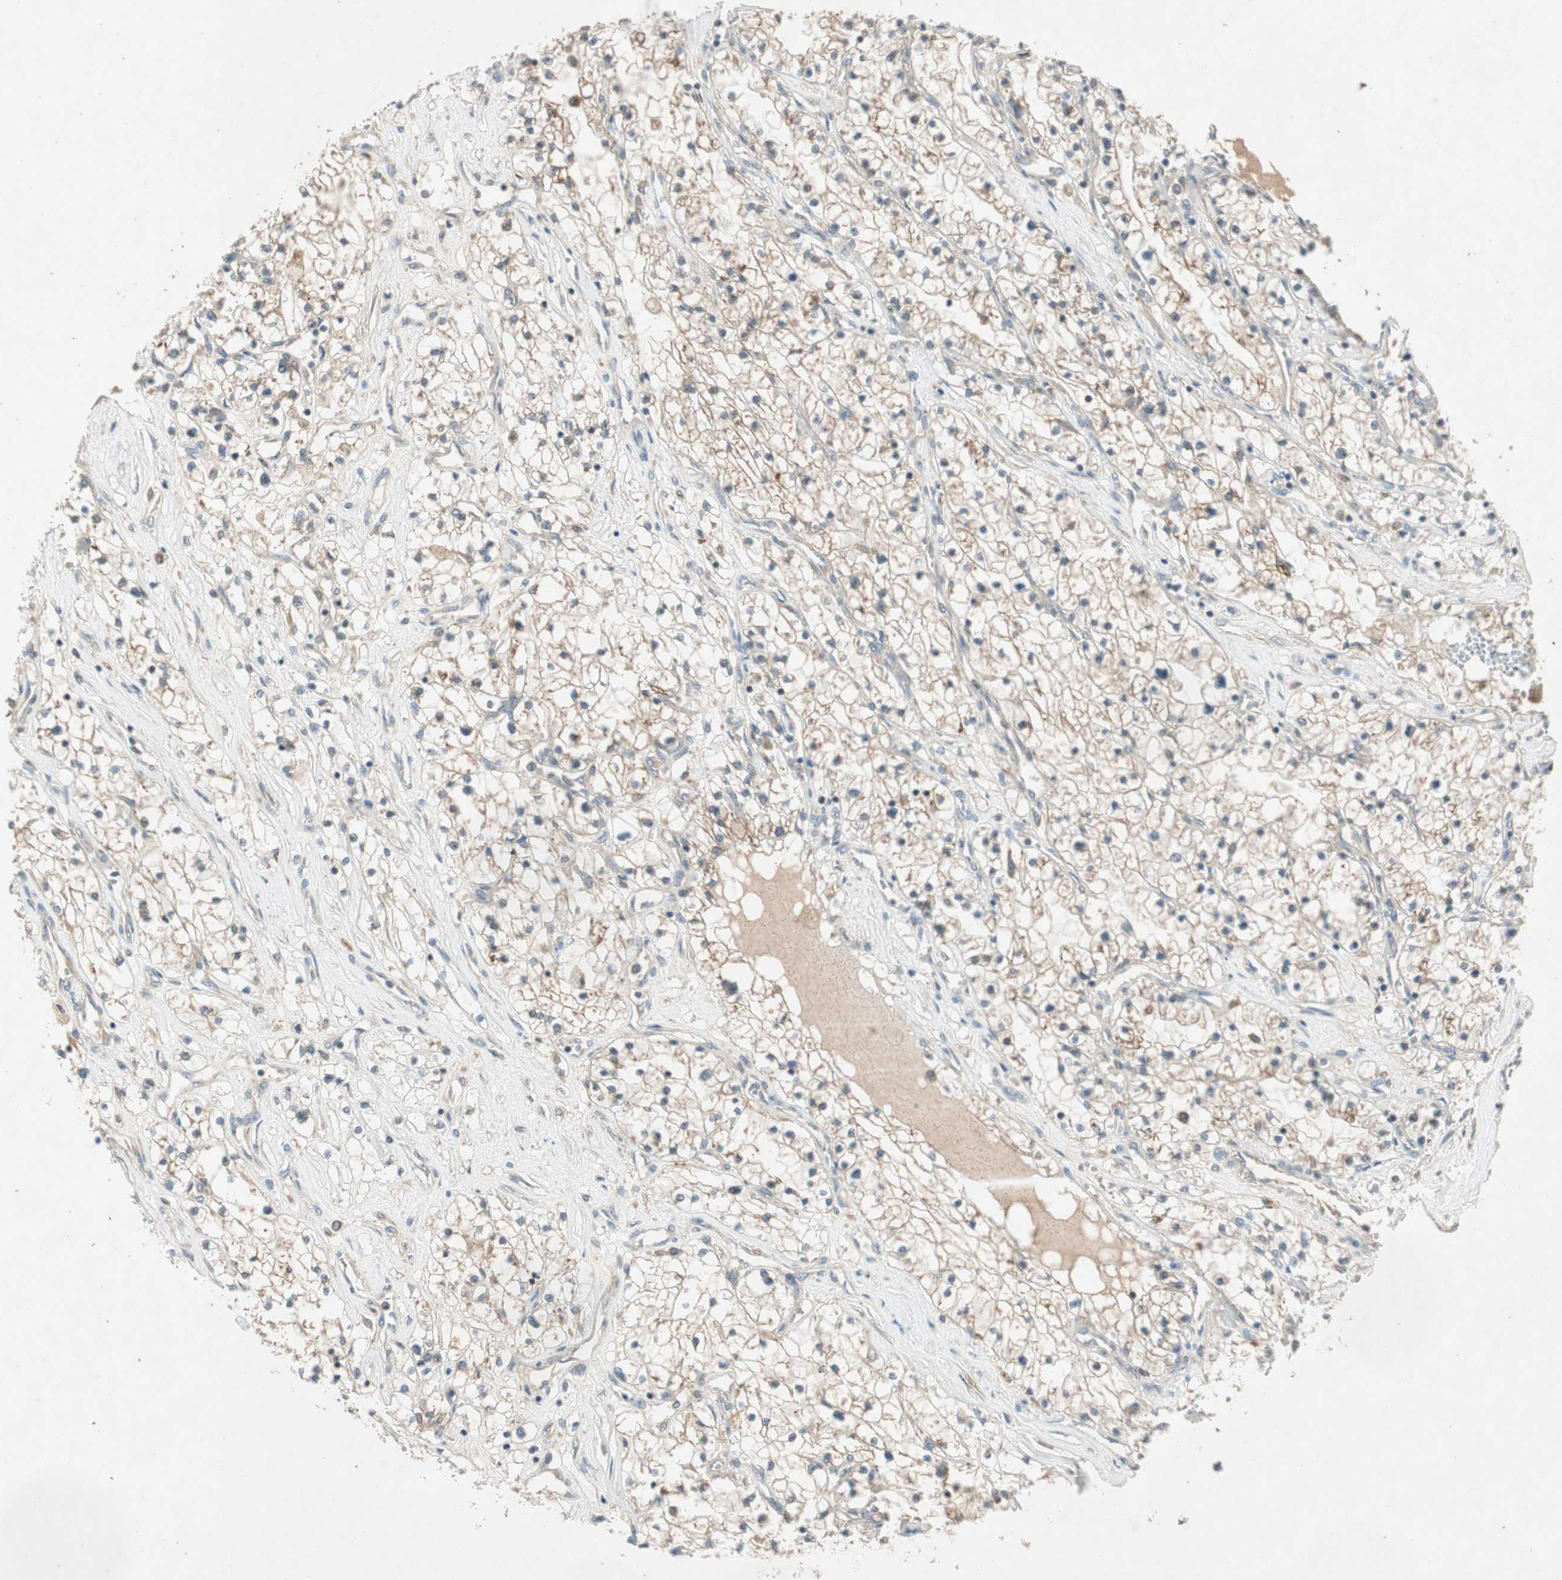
{"staining": {"intensity": "weak", "quantity": "25%-75%", "location": "cytoplasmic/membranous"}, "tissue": "renal cancer", "cell_type": "Tumor cells", "image_type": "cancer", "snomed": [{"axis": "morphology", "description": "Adenocarcinoma, NOS"}, {"axis": "topography", "description": "Kidney"}], "caption": "The immunohistochemical stain labels weak cytoplasmic/membranous staining in tumor cells of adenocarcinoma (renal) tissue.", "gene": "NCLN", "patient": {"sex": "male", "age": 68}}